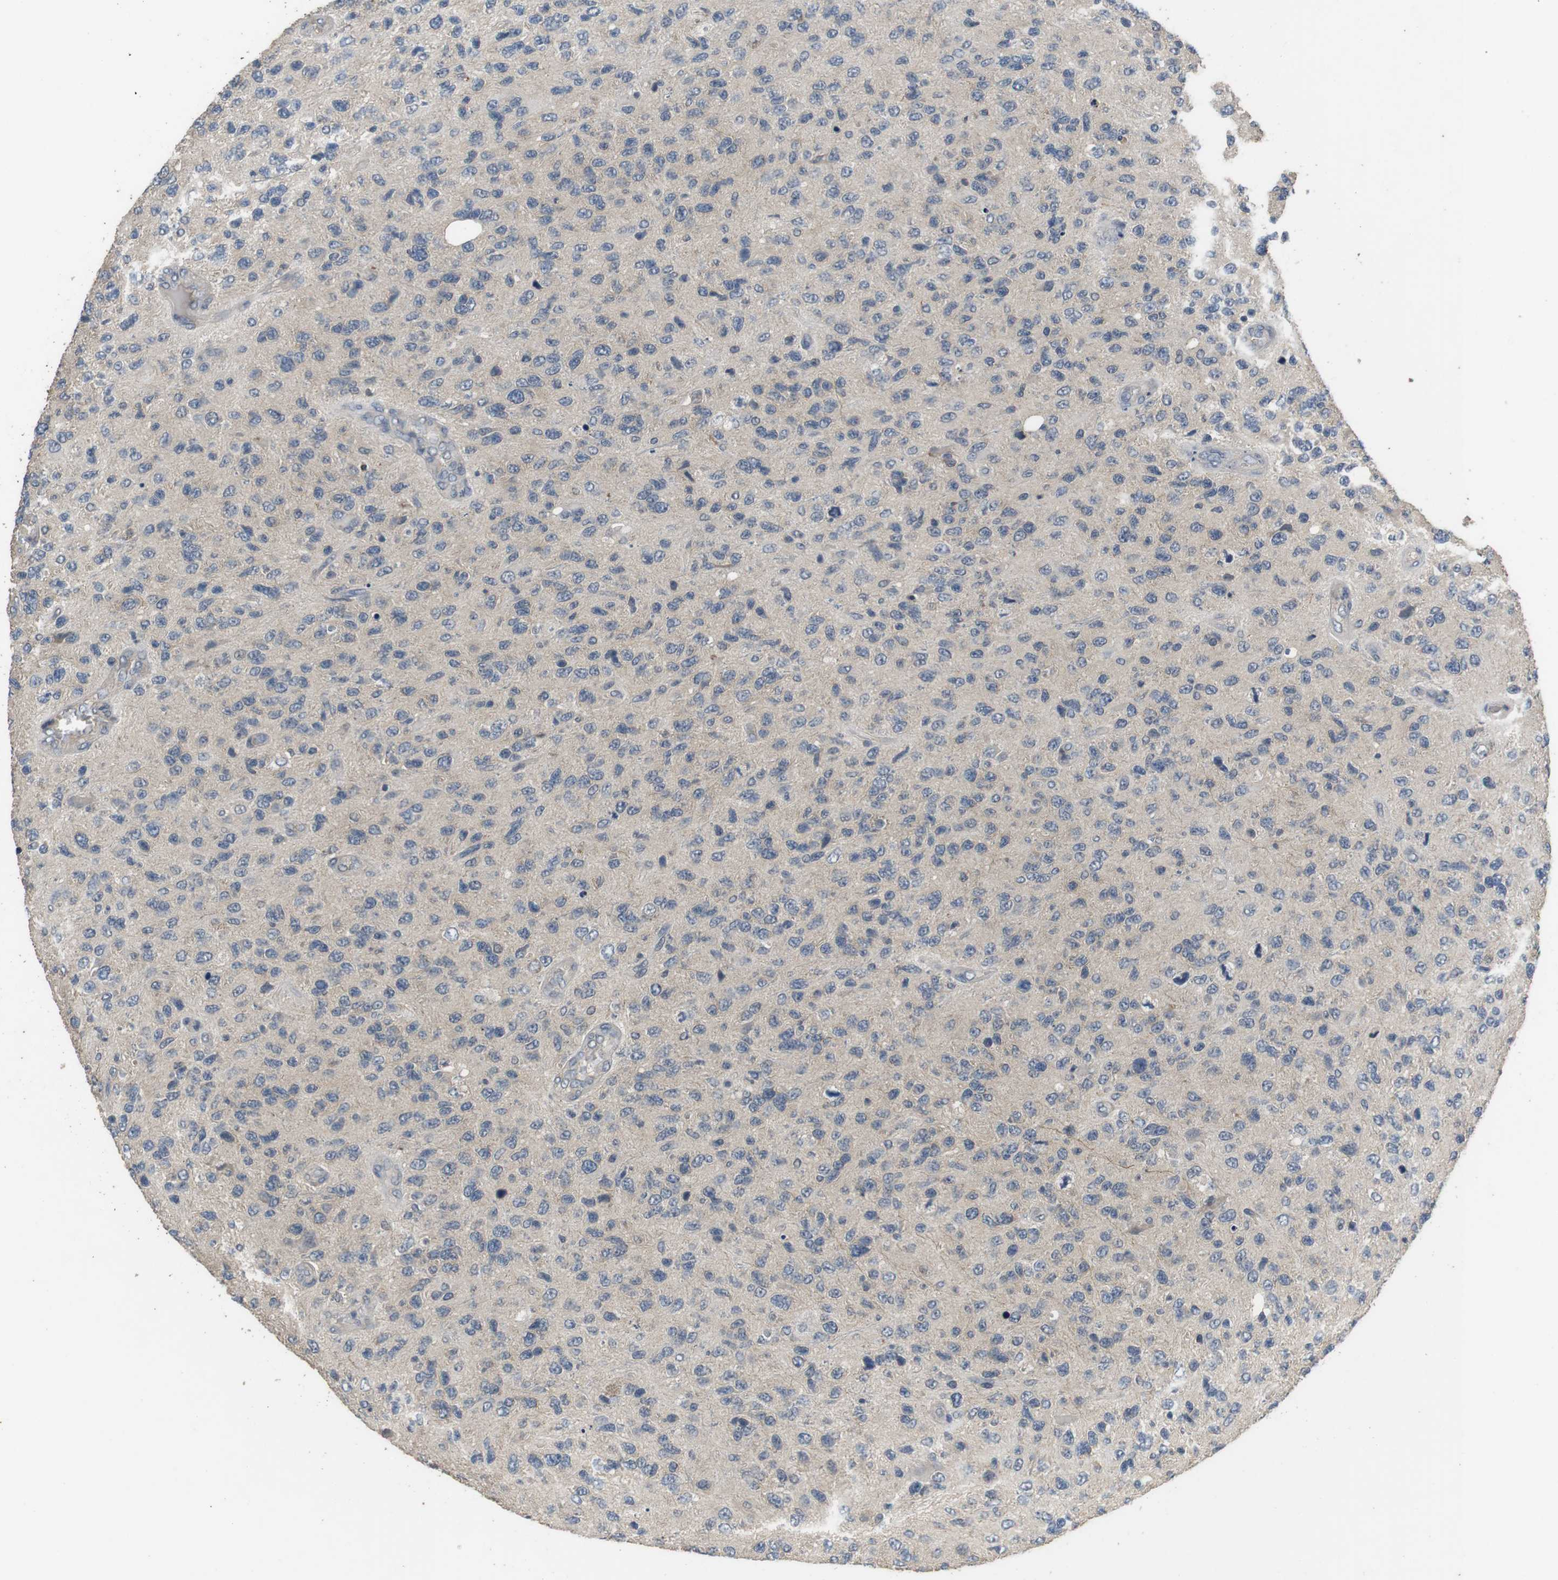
{"staining": {"intensity": "weak", "quantity": "<25%", "location": "cytoplasmic/membranous"}, "tissue": "glioma", "cell_type": "Tumor cells", "image_type": "cancer", "snomed": [{"axis": "morphology", "description": "Glioma, malignant, High grade"}, {"axis": "topography", "description": "Brain"}], "caption": "This photomicrograph is of glioma stained with immunohistochemistry (IHC) to label a protein in brown with the nuclei are counter-stained blue. There is no positivity in tumor cells.", "gene": "ADGRL3", "patient": {"sex": "female", "age": 58}}